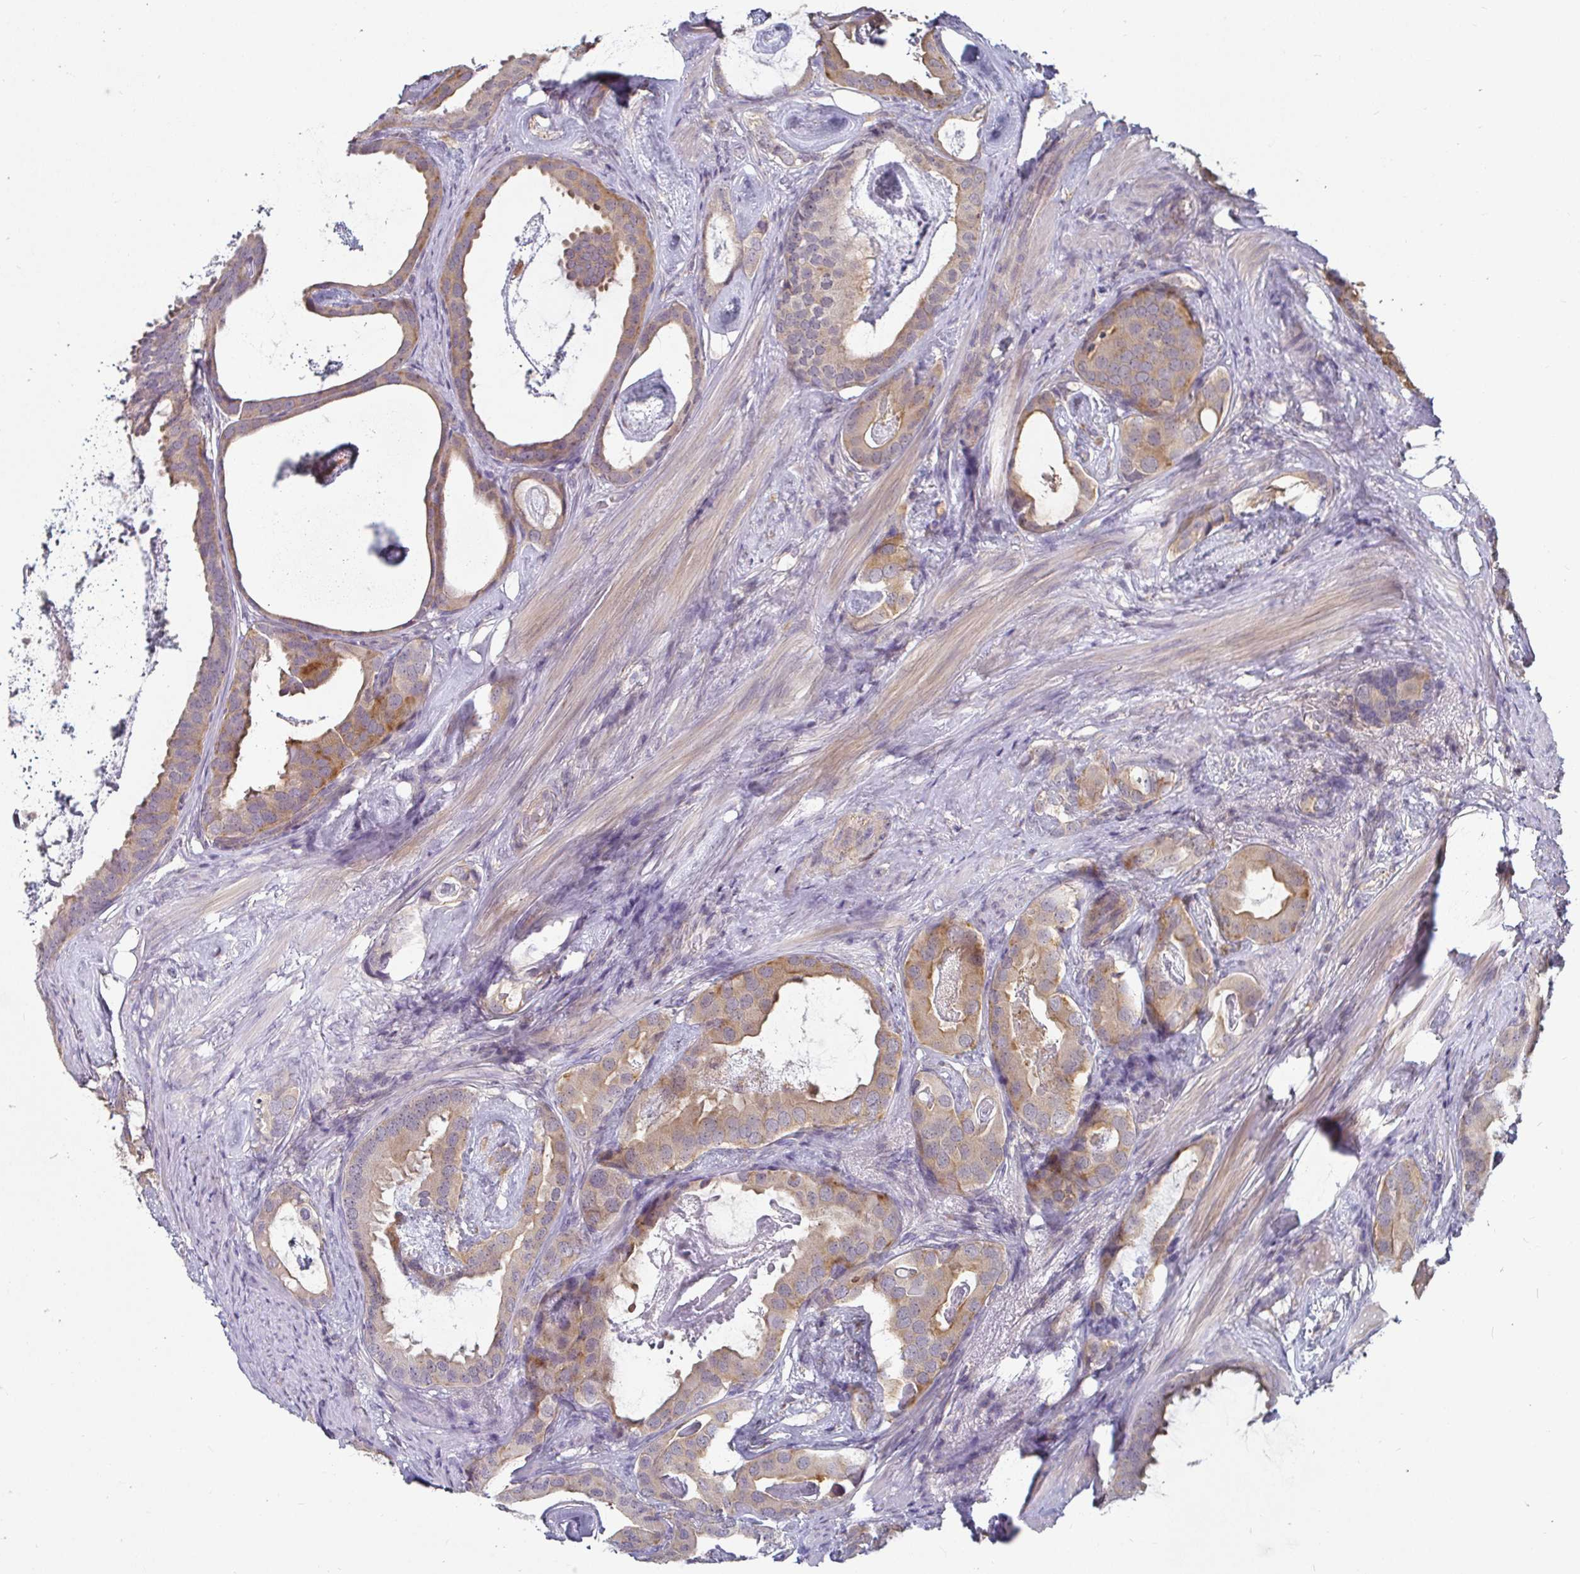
{"staining": {"intensity": "weak", "quantity": "<25%", "location": "cytoplasmic/membranous"}, "tissue": "prostate cancer", "cell_type": "Tumor cells", "image_type": "cancer", "snomed": [{"axis": "morphology", "description": "Adenocarcinoma, Low grade"}, {"axis": "topography", "description": "Prostate and seminal vesicle, NOS"}], "caption": "Immunohistochemistry of human prostate cancer displays no expression in tumor cells. (DAB (3,3'-diaminobenzidine) IHC, high magnification).", "gene": "CDH18", "patient": {"sex": "male", "age": 71}}